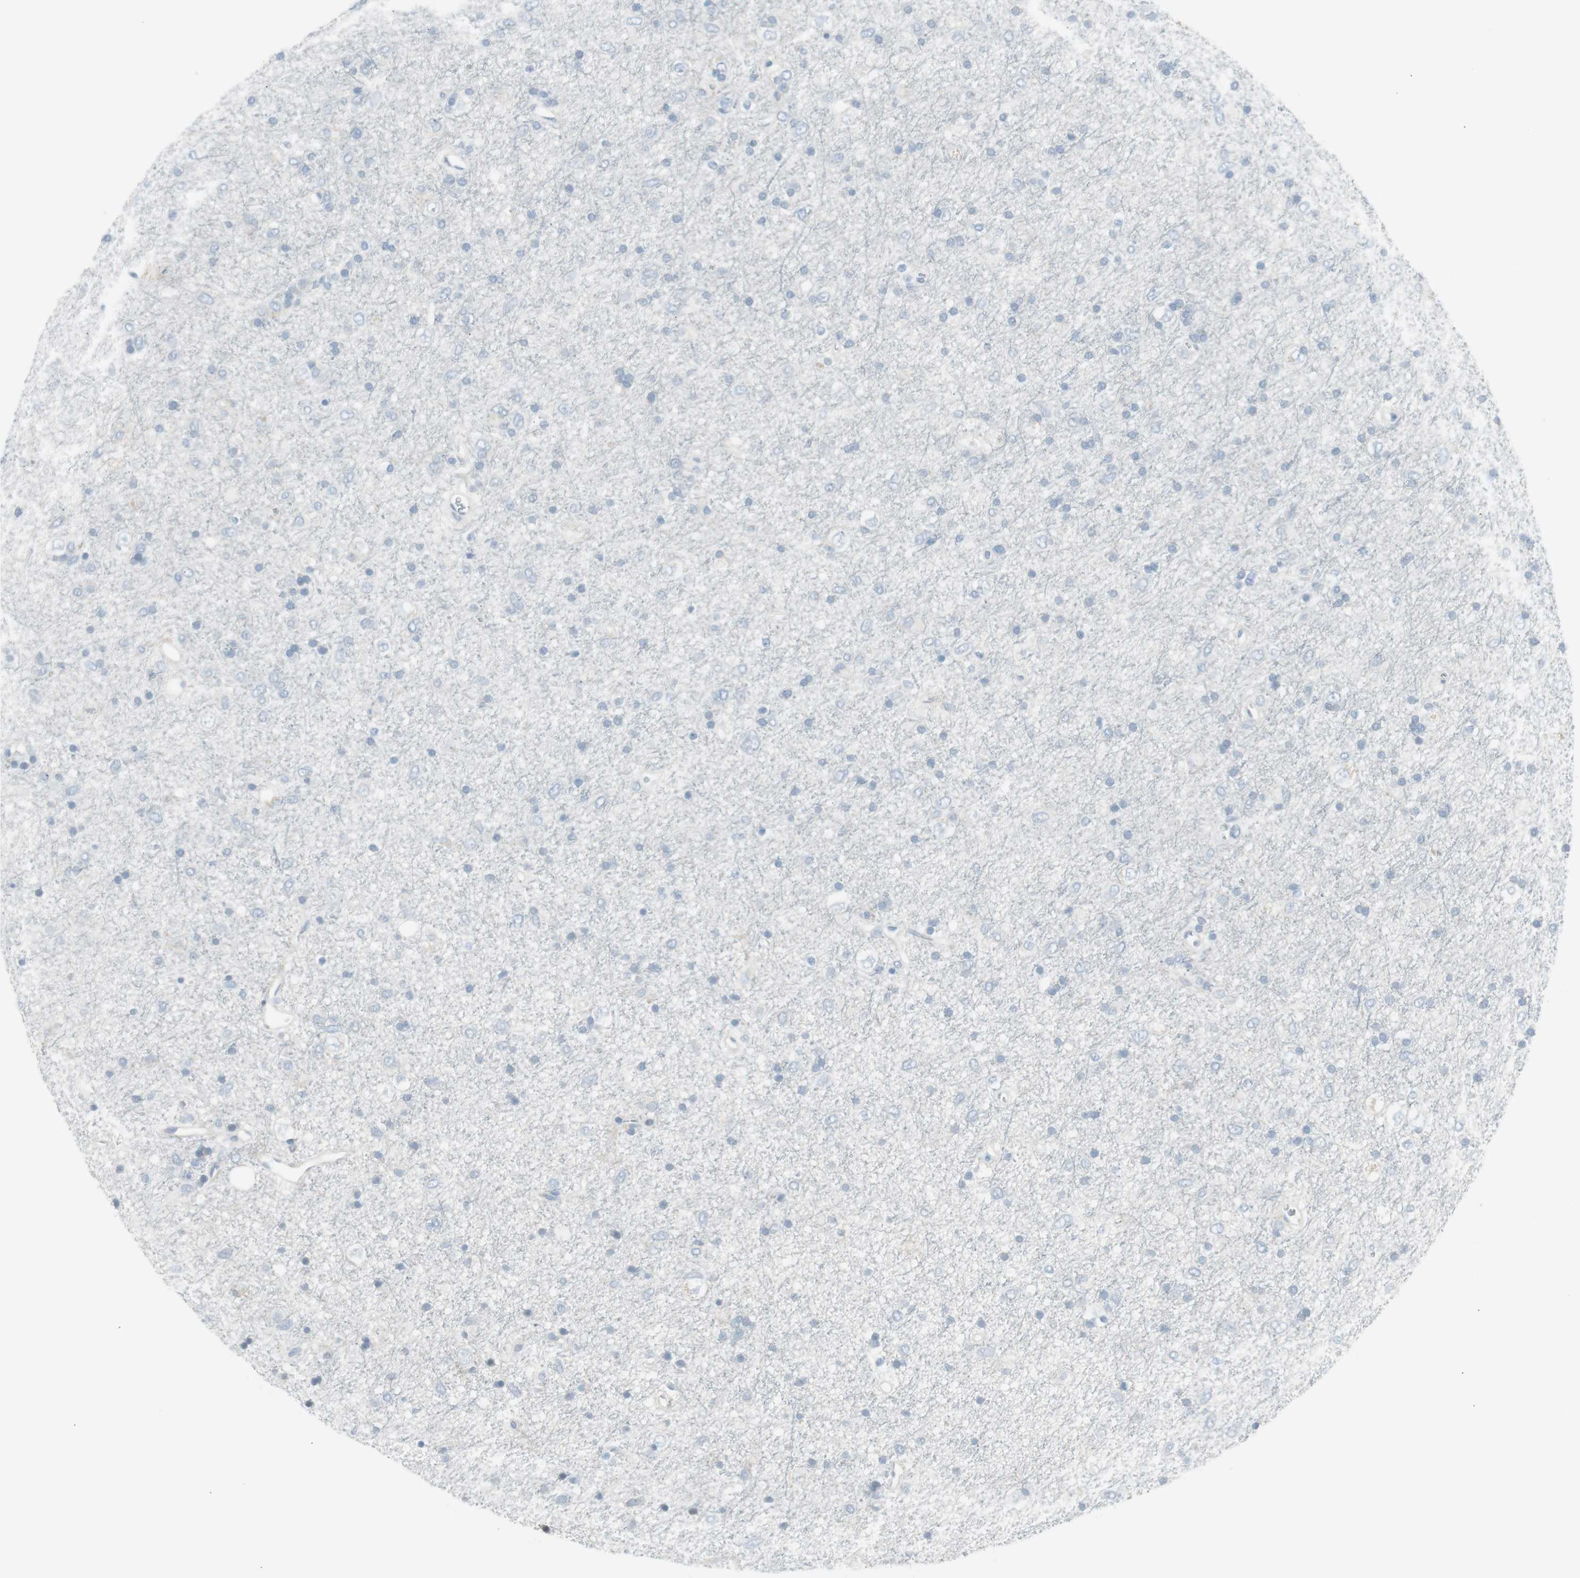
{"staining": {"intensity": "negative", "quantity": "none", "location": "none"}, "tissue": "glioma", "cell_type": "Tumor cells", "image_type": "cancer", "snomed": [{"axis": "morphology", "description": "Glioma, malignant, Low grade"}, {"axis": "topography", "description": "Brain"}], "caption": "This is an immunohistochemistry (IHC) histopathology image of malignant glioma (low-grade). There is no staining in tumor cells.", "gene": "AGR2", "patient": {"sex": "male", "age": 77}}